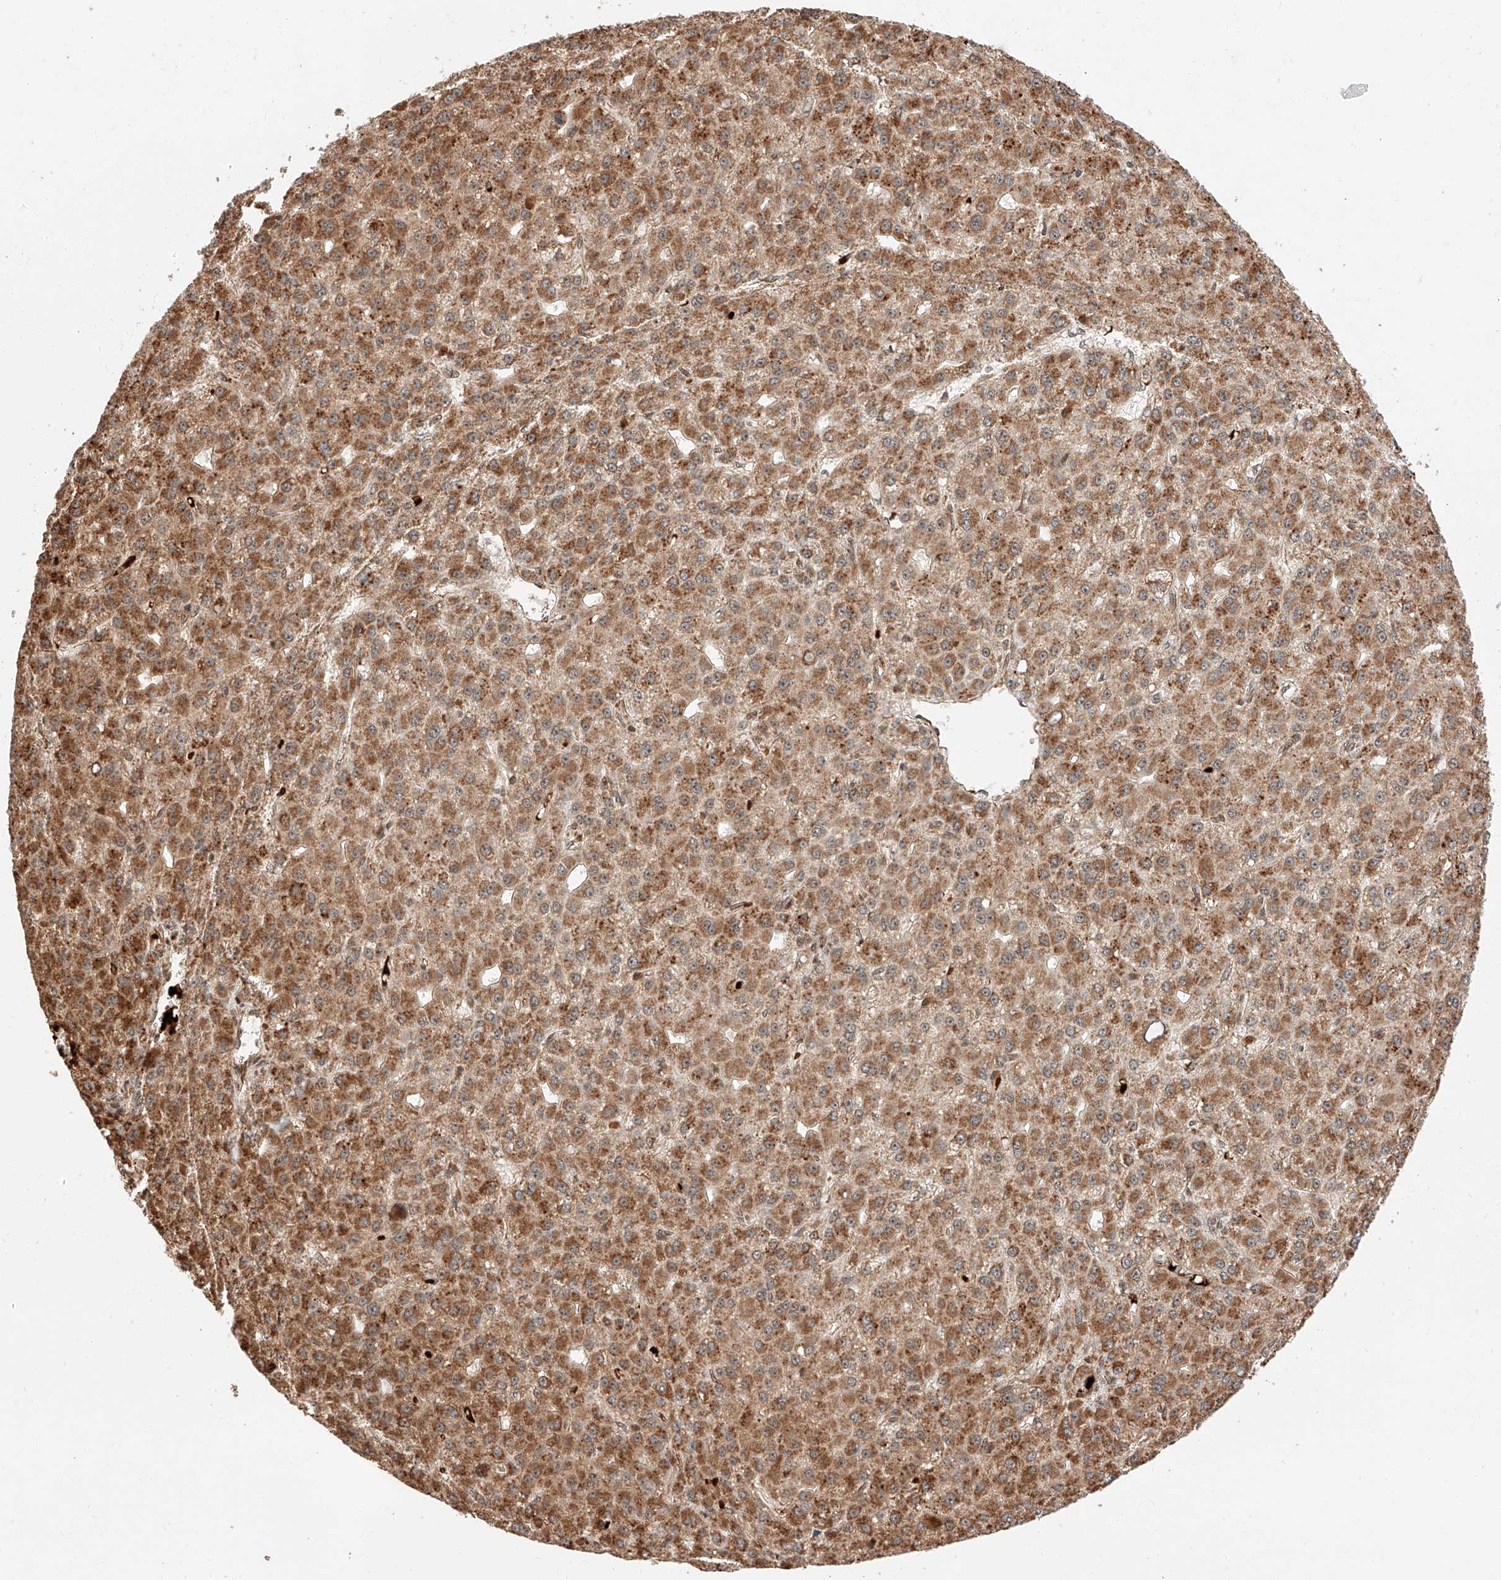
{"staining": {"intensity": "moderate", "quantity": ">75%", "location": "cytoplasmic/membranous"}, "tissue": "liver cancer", "cell_type": "Tumor cells", "image_type": "cancer", "snomed": [{"axis": "morphology", "description": "Carcinoma, Hepatocellular, NOS"}, {"axis": "topography", "description": "Liver"}], "caption": "DAB immunohistochemical staining of human liver cancer (hepatocellular carcinoma) reveals moderate cytoplasmic/membranous protein expression in about >75% of tumor cells.", "gene": "THTPA", "patient": {"sex": "male", "age": 67}}